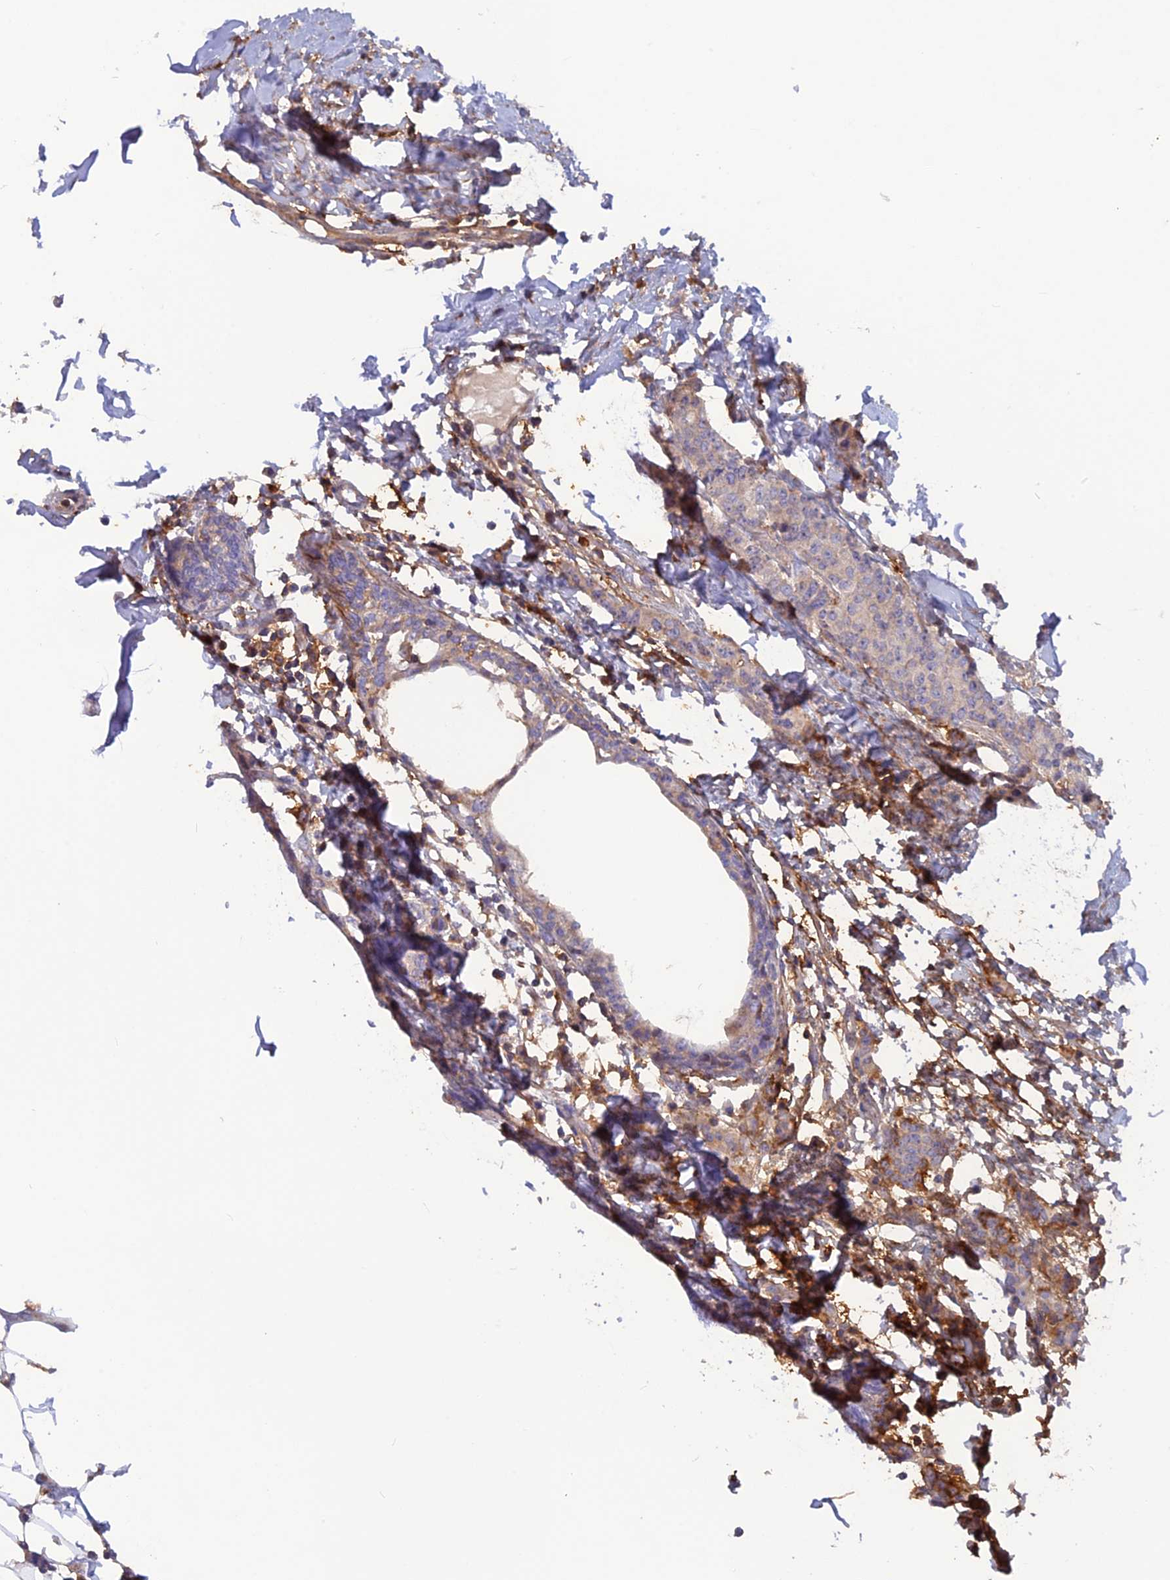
{"staining": {"intensity": "negative", "quantity": "none", "location": "none"}, "tissue": "breast cancer", "cell_type": "Tumor cells", "image_type": "cancer", "snomed": [{"axis": "morphology", "description": "Duct carcinoma"}, {"axis": "topography", "description": "Breast"}], "caption": "A histopathology image of infiltrating ductal carcinoma (breast) stained for a protein displays no brown staining in tumor cells.", "gene": "CPNE7", "patient": {"sex": "female", "age": 40}}